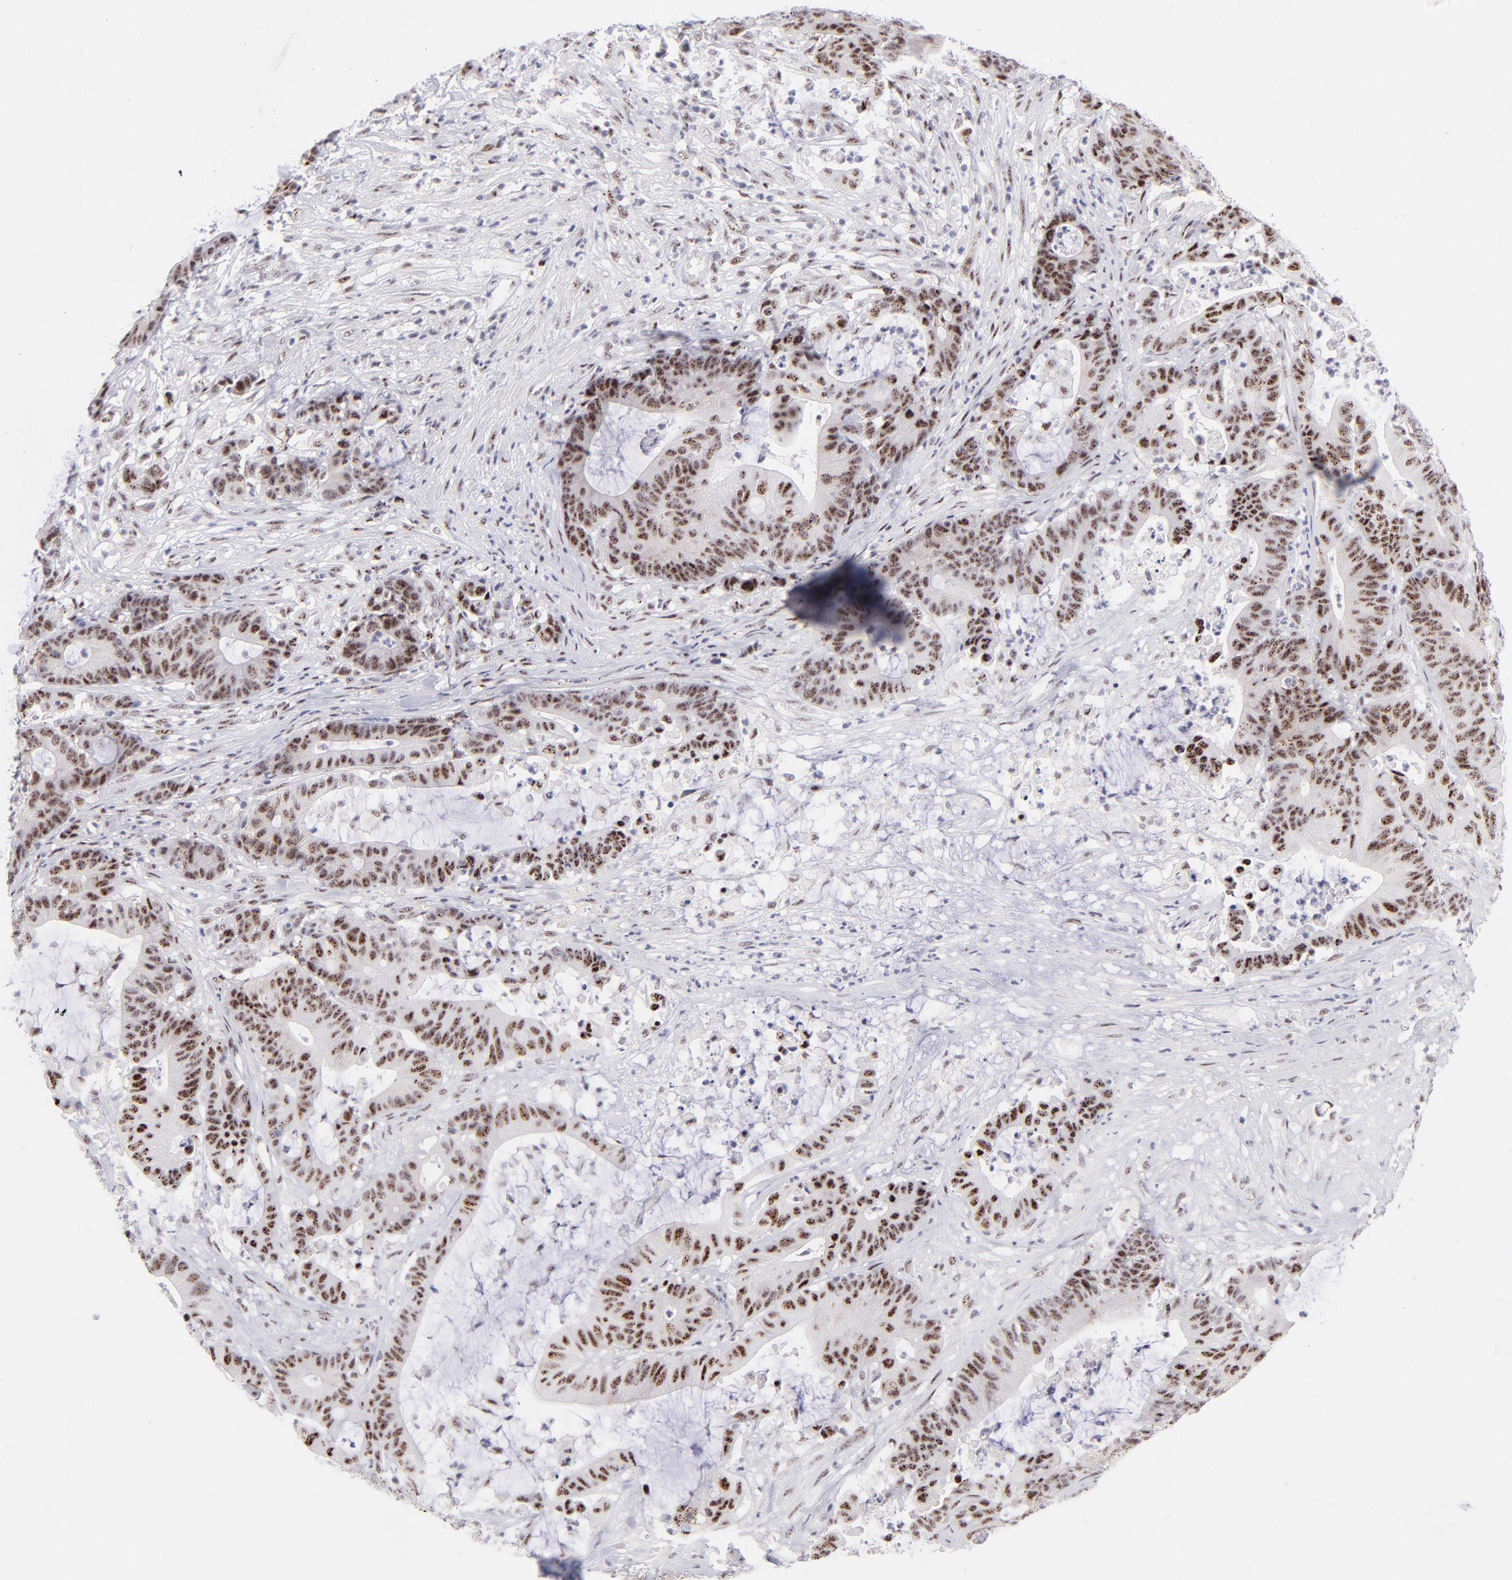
{"staining": {"intensity": "moderate", "quantity": ">75%", "location": "nuclear"}, "tissue": "colorectal cancer", "cell_type": "Tumor cells", "image_type": "cancer", "snomed": [{"axis": "morphology", "description": "Adenocarcinoma, NOS"}, {"axis": "topography", "description": "Colon"}], "caption": "IHC micrograph of neoplastic tissue: human colorectal cancer (adenocarcinoma) stained using IHC demonstrates medium levels of moderate protein expression localized specifically in the nuclear of tumor cells, appearing as a nuclear brown color.", "gene": "CDC25C", "patient": {"sex": "female", "age": 84}}